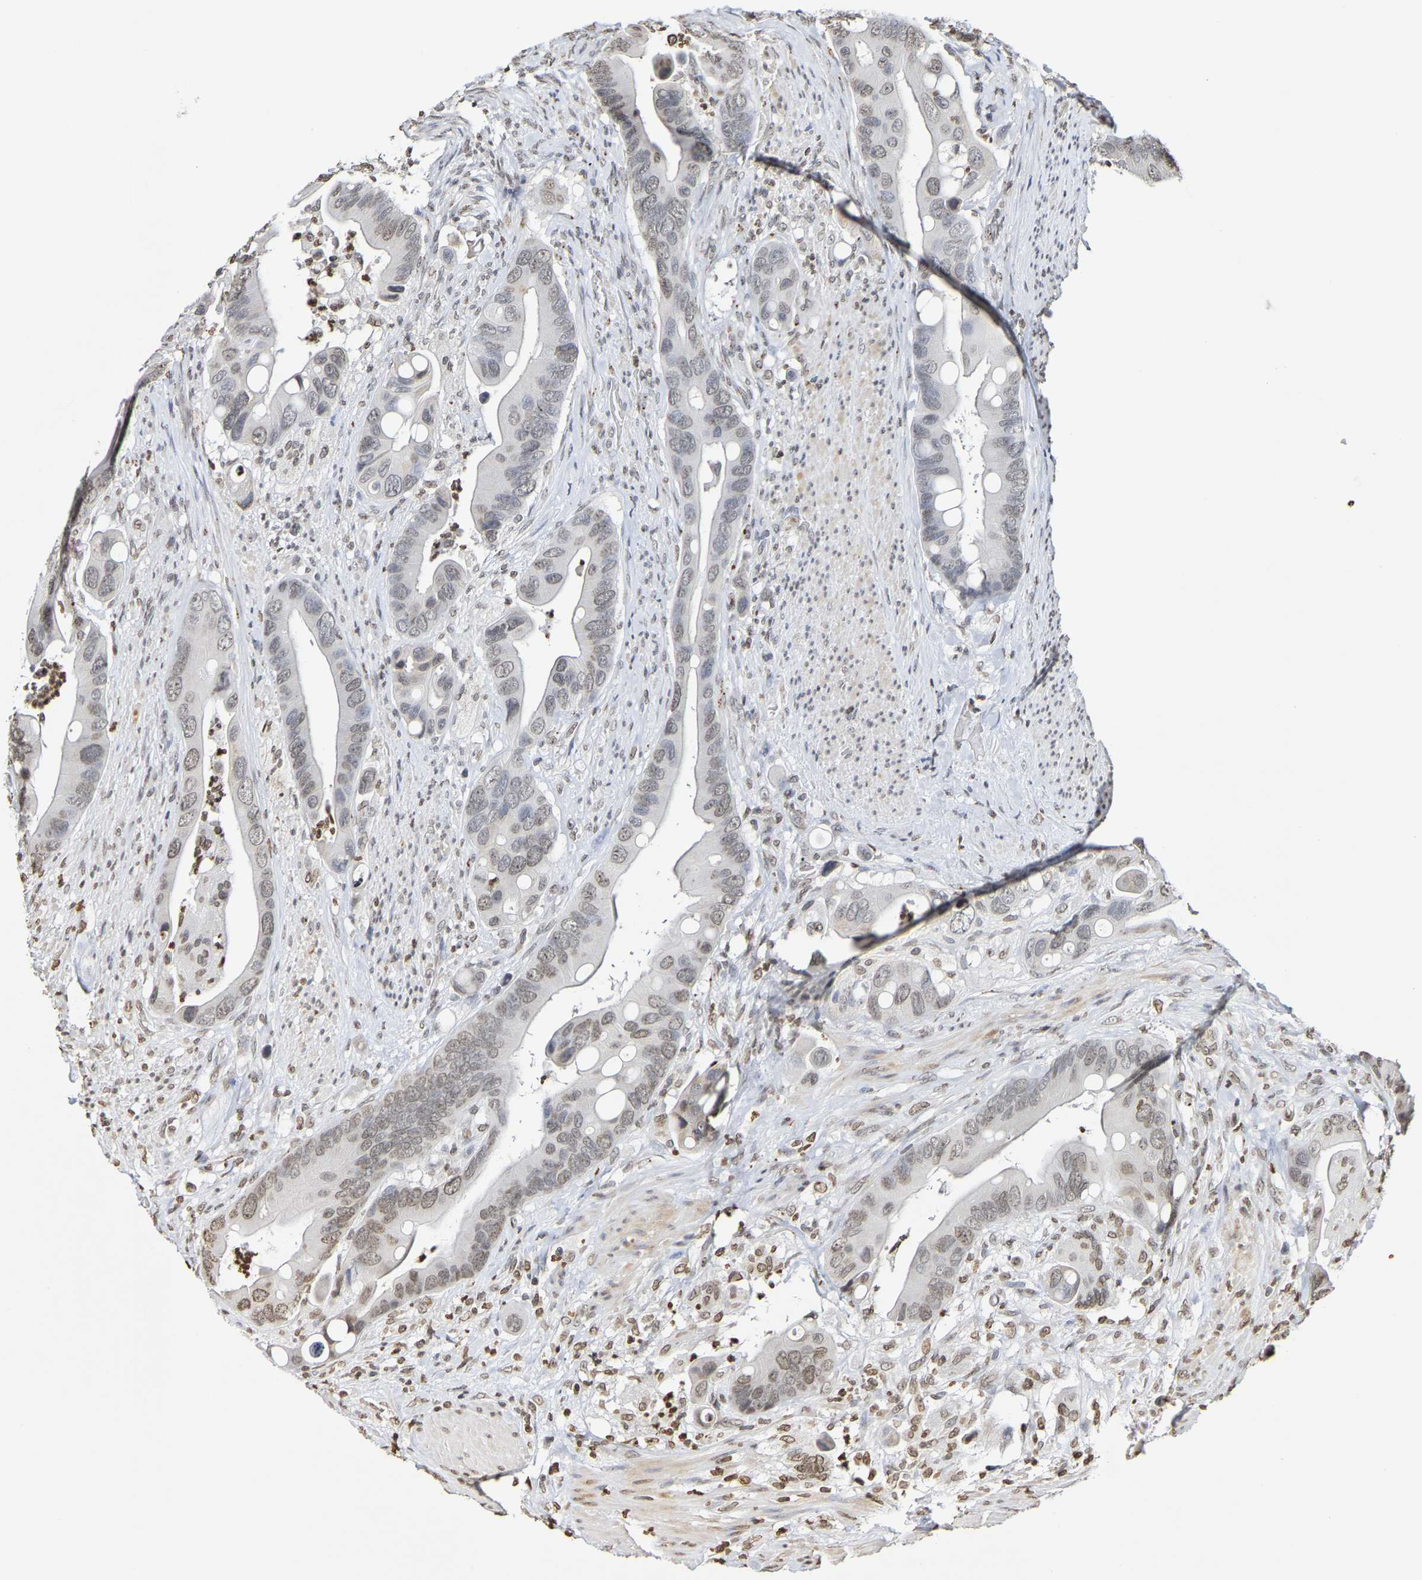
{"staining": {"intensity": "weak", "quantity": "25%-75%", "location": "nuclear"}, "tissue": "colorectal cancer", "cell_type": "Tumor cells", "image_type": "cancer", "snomed": [{"axis": "morphology", "description": "Adenocarcinoma, NOS"}, {"axis": "topography", "description": "Rectum"}], "caption": "This is a micrograph of IHC staining of colorectal cancer (adenocarcinoma), which shows weak expression in the nuclear of tumor cells.", "gene": "ATF4", "patient": {"sex": "female", "age": 57}}